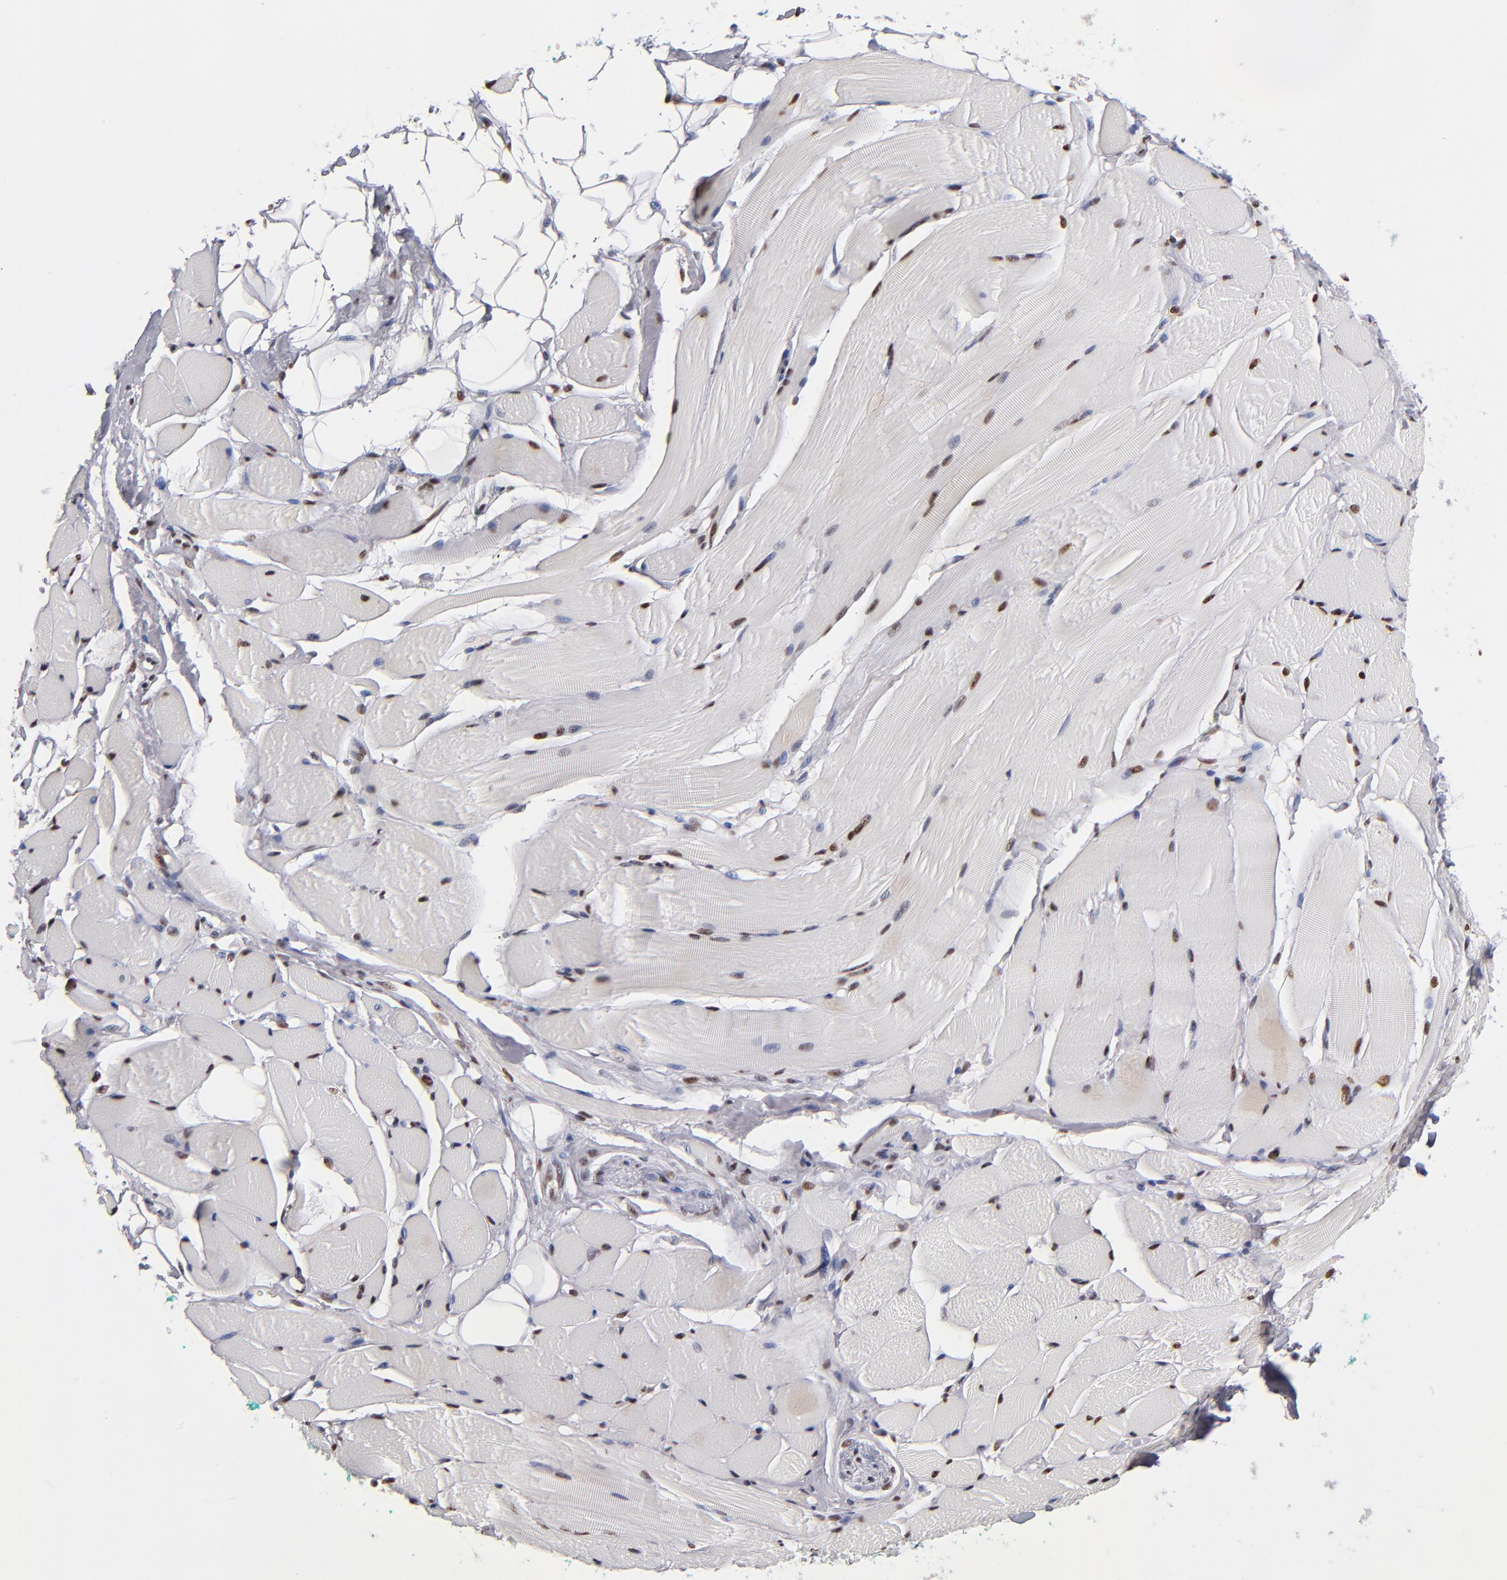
{"staining": {"intensity": "strong", "quantity": ">75%", "location": "nuclear"}, "tissue": "skeletal muscle", "cell_type": "Myocytes", "image_type": "normal", "snomed": [{"axis": "morphology", "description": "Normal tissue, NOS"}, {"axis": "topography", "description": "Skeletal muscle"}, {"axis": "topography", "description": "Peripheral nerve tissue"}], "caption": "The photomicrograph shows a brown stain indicating the presence of a protein in the nuclear of myocytes in skeletal muscle.", "gene": "MN1", "patient": {"sex": "female", "age": 84}}